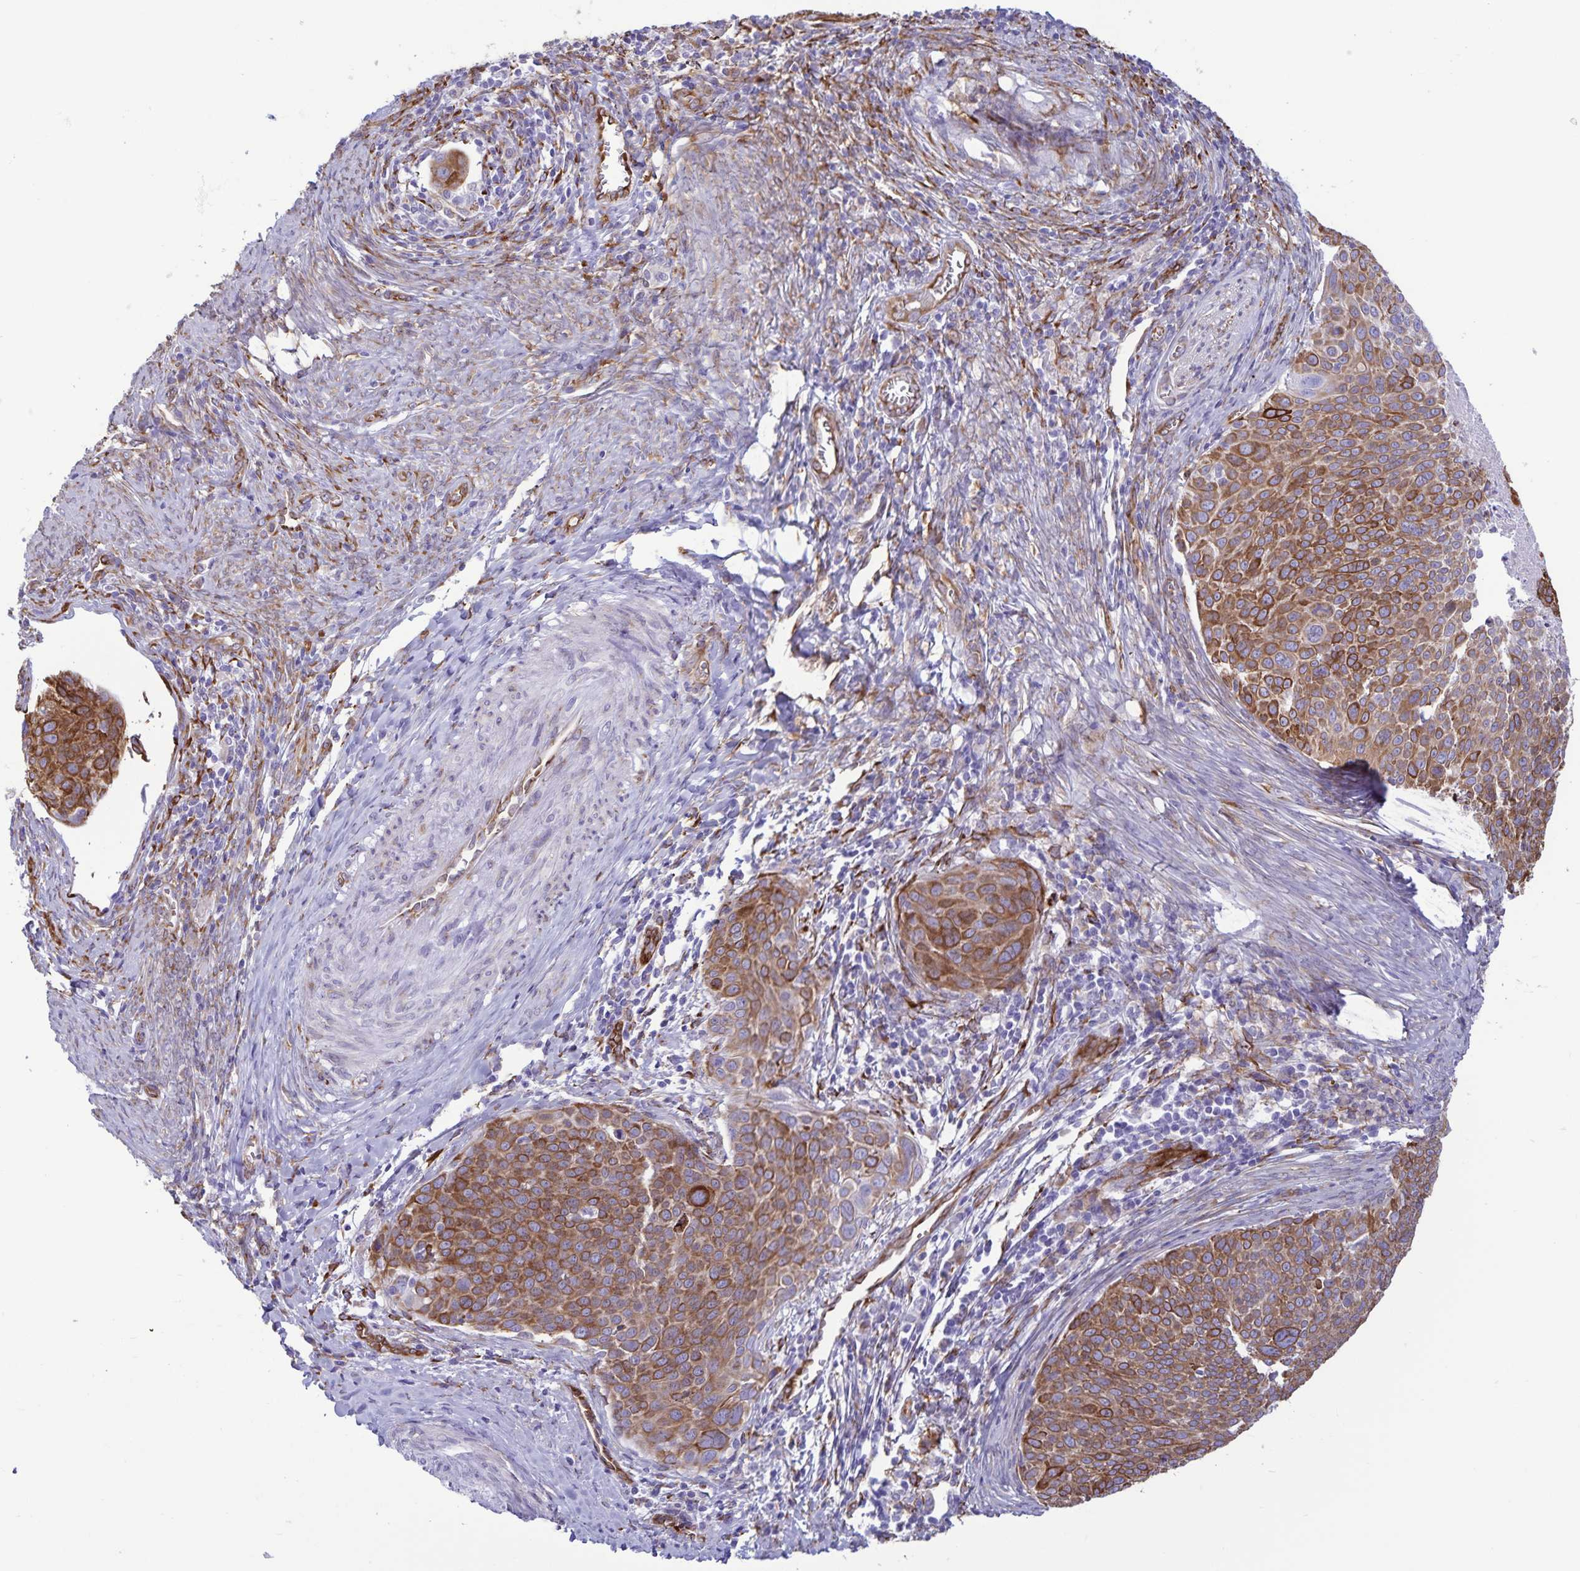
{"staining": {"intensity": "strong", "quantity": ">75%", "location": "cytoplasmic/membranous"}, "tissue": "cervical cancer", "cell_type": "Tumor cells", "image_type": "cancer", "snomed": [{"axis": "morphology", "description": "Squamous cell carcinoma, NOS"}, {"axis": "topography", "description": "Cervix"}], "caption": "The image demonstrates immunohistochemical staining of squamous cell carcinoma (cervical). There is strong cytoplasmic/membranous staining is present in approximately >75% of tumor cells.", "gene": "RCN1", "patient": {"sex": "female", "age": 39}}